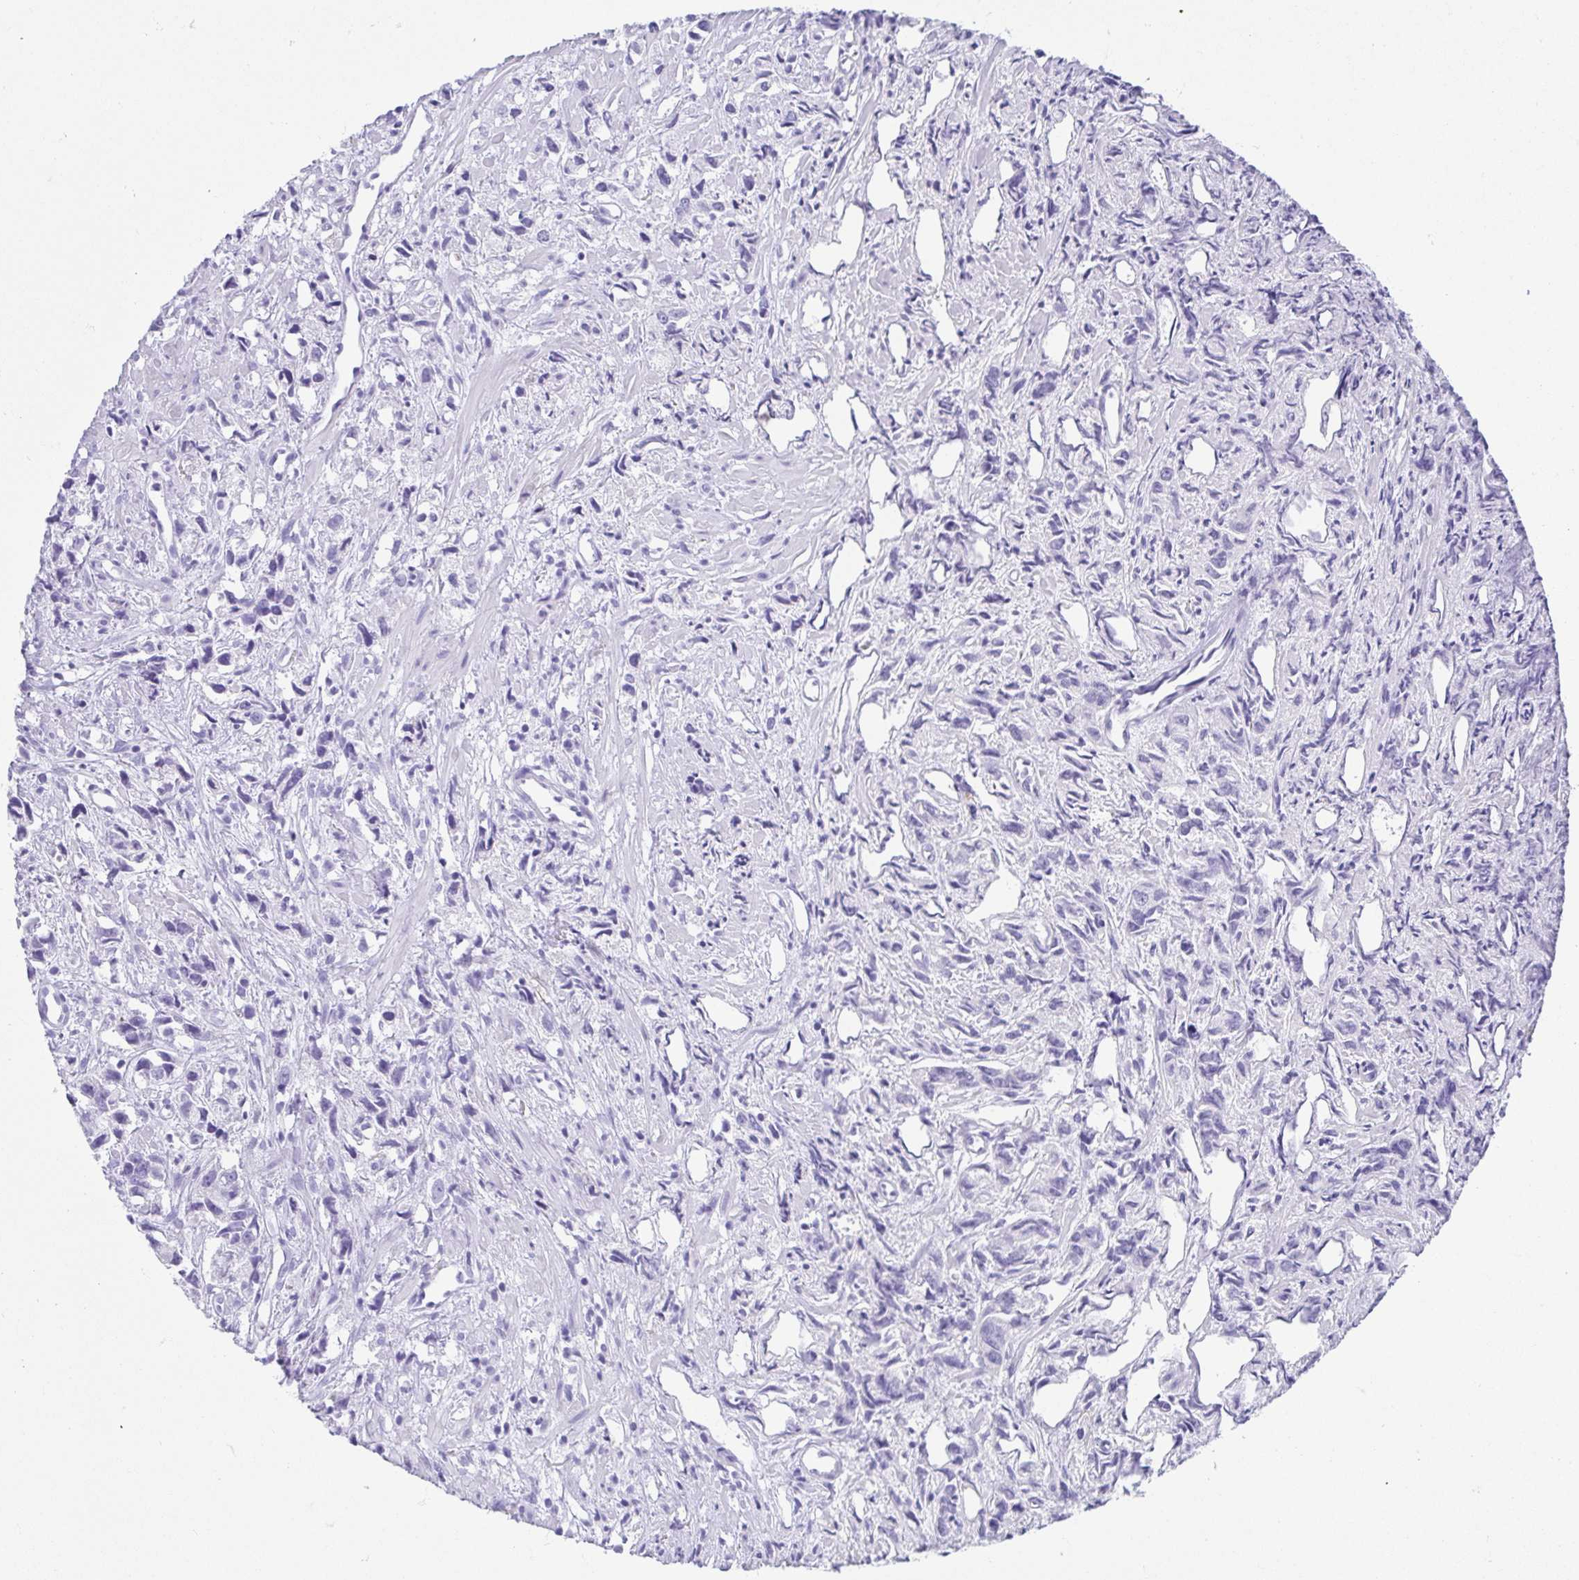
{"staining": {"intensity": "negative", "quantity": "none", "location": "none"}, "tissue": "prostate cancer", "cell_type": "Tumor cells", "image_type": "cancer", "snomed": [{"axis": "morphology", "description": "Adenocarcinoma, High grade"}, {"axis": "topography", "description": "Prostate"}], "caption": "This is an immunohistochemistry photomicrograph of human prostate cancer (high-grade adenocarcinoma). There is no staining in tumor cells.", "gene": "GKN1", "patient": {"sex": "male", "age": 58}}